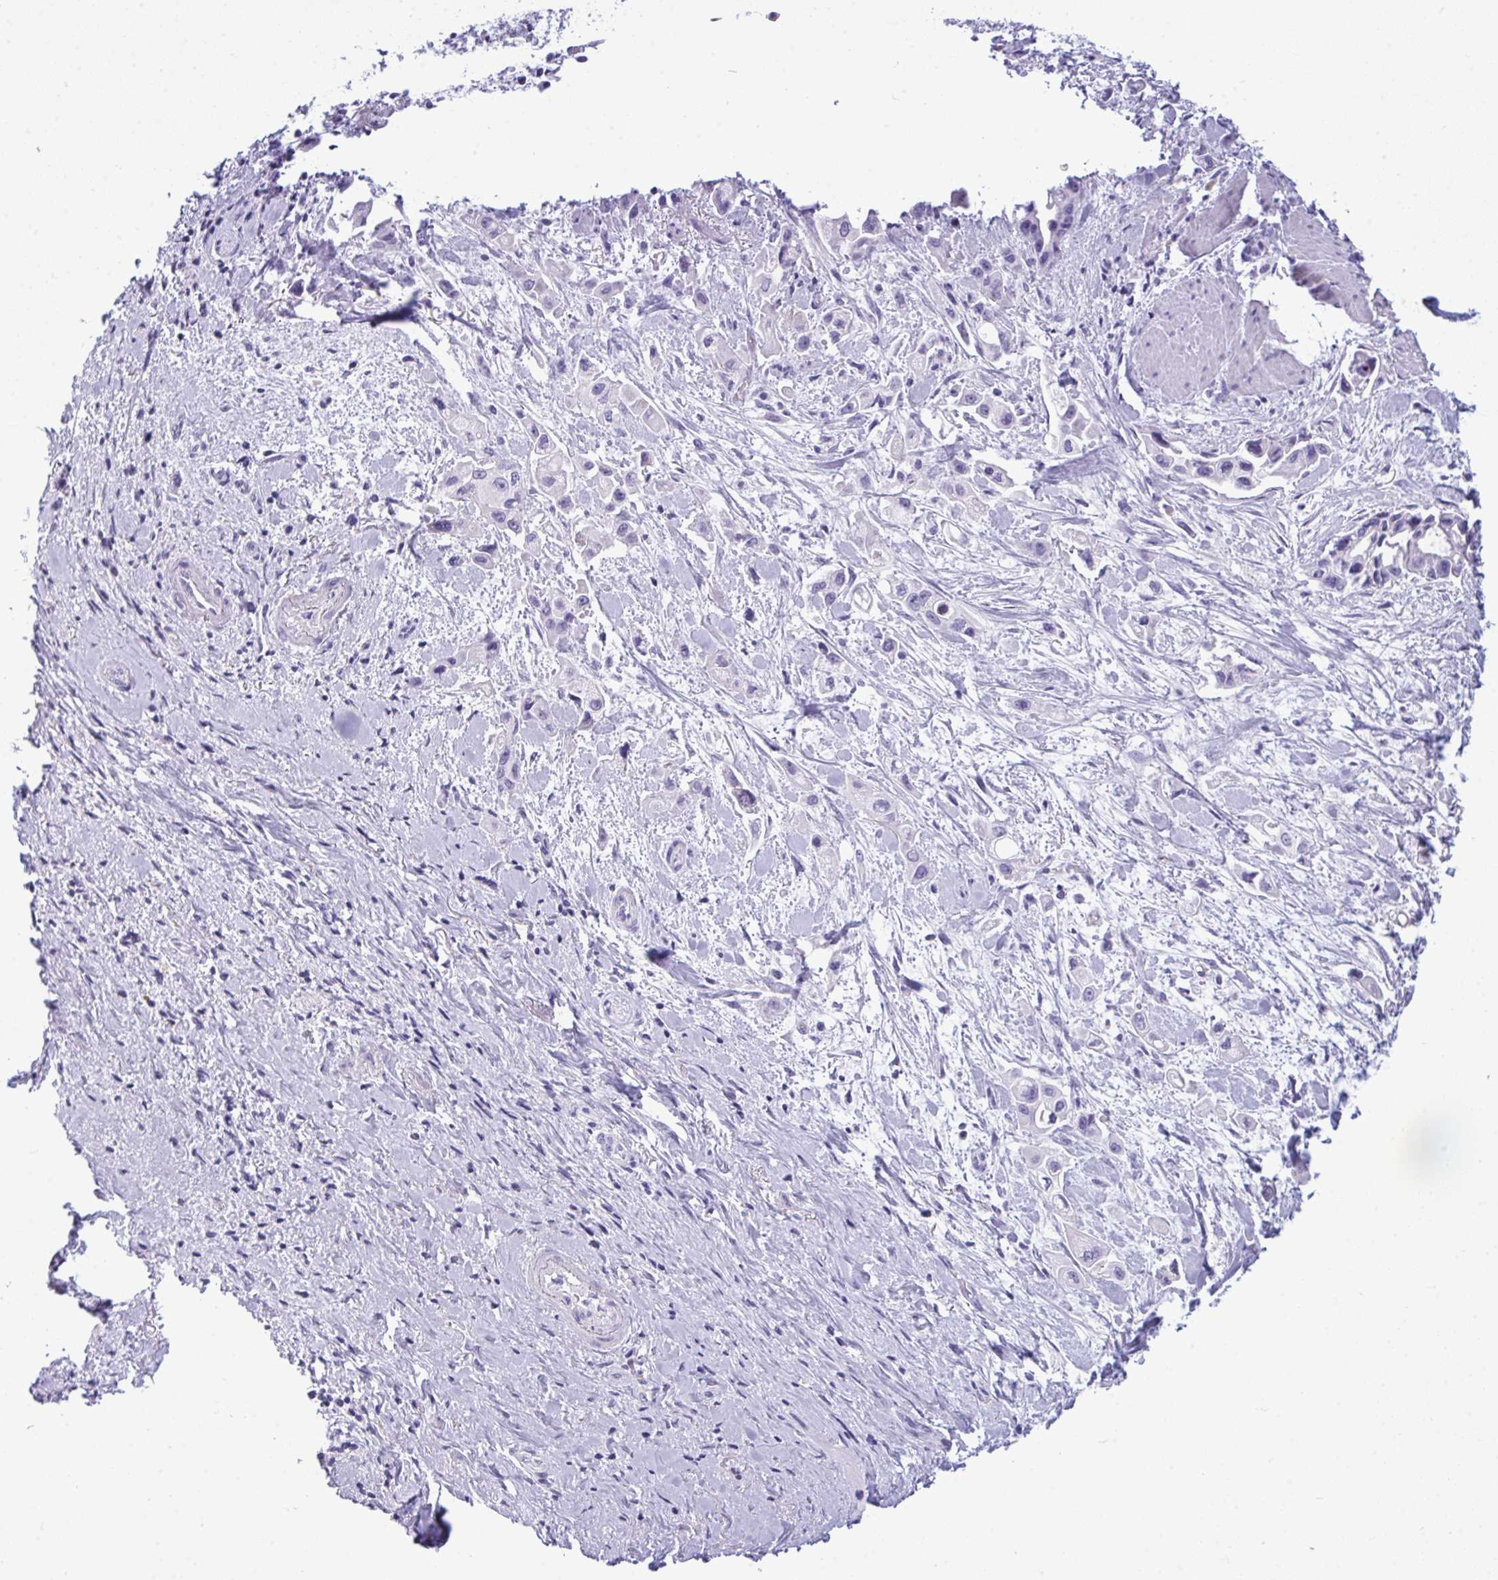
{"staining": {"intensity": "negative", "quantity": "none", "location": "none"}, "tissue": "pancreatic cancer", "cell_type": "Tumor cells", "image_type": "cancer", "snomed": [{"axis": "morphology", "description": "Adenocarcinoma, NOS"}, {"axis": "topography", "description": "Pancreas"}], "caption": "Adenocarcinoma (pancreatic) was stained to show a protein in brown. There is no significant staining in tumor cells.", "gene": "ARHGAP42", "patient": {"sex": "female", "age": 66}}